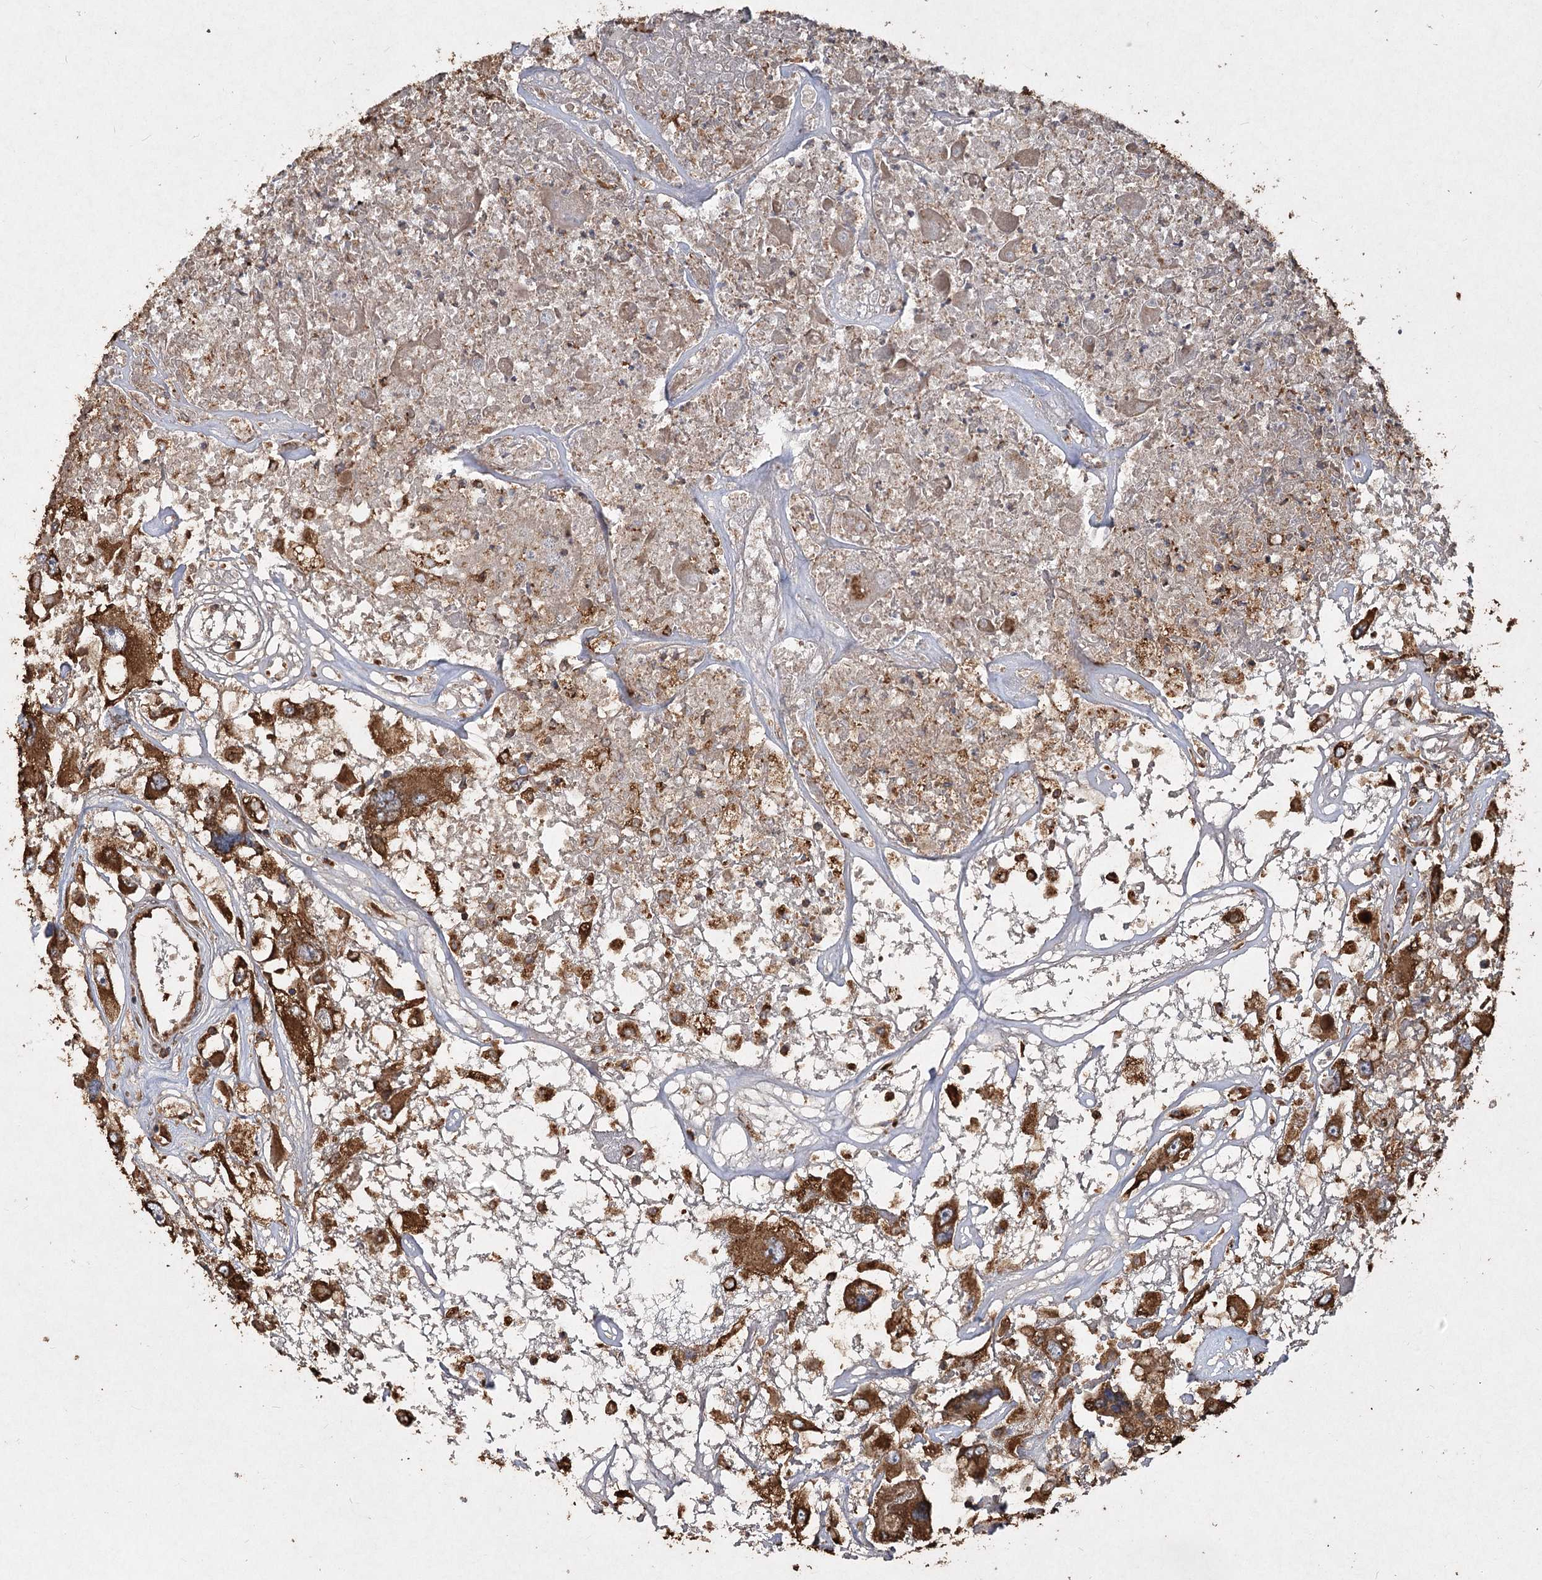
{"staining": {"intensity": "strong", "quantity": "25%-75%", "location": "cytoplasmic/membranous"}, "tissue": "renal cancer", "cell_type": "Tumor cells", "image_type": "cancer", "snomed": [{"axis": "morphology", "description": "Adenocarcinoma, NOS"}, {"axis": "topography", "description": "Kidney"}], "caption": "Renal cancer was stained to show a protein in brown. There is high levels of strong cytoplasmic/membranous expression in approximately 25%-75% of tumor cells. (brown staining indicates protein expression, while blue staining denotes nuclei).", "gene": "PIK3C2A", "patient": {"sex": "female", "age": 52}}